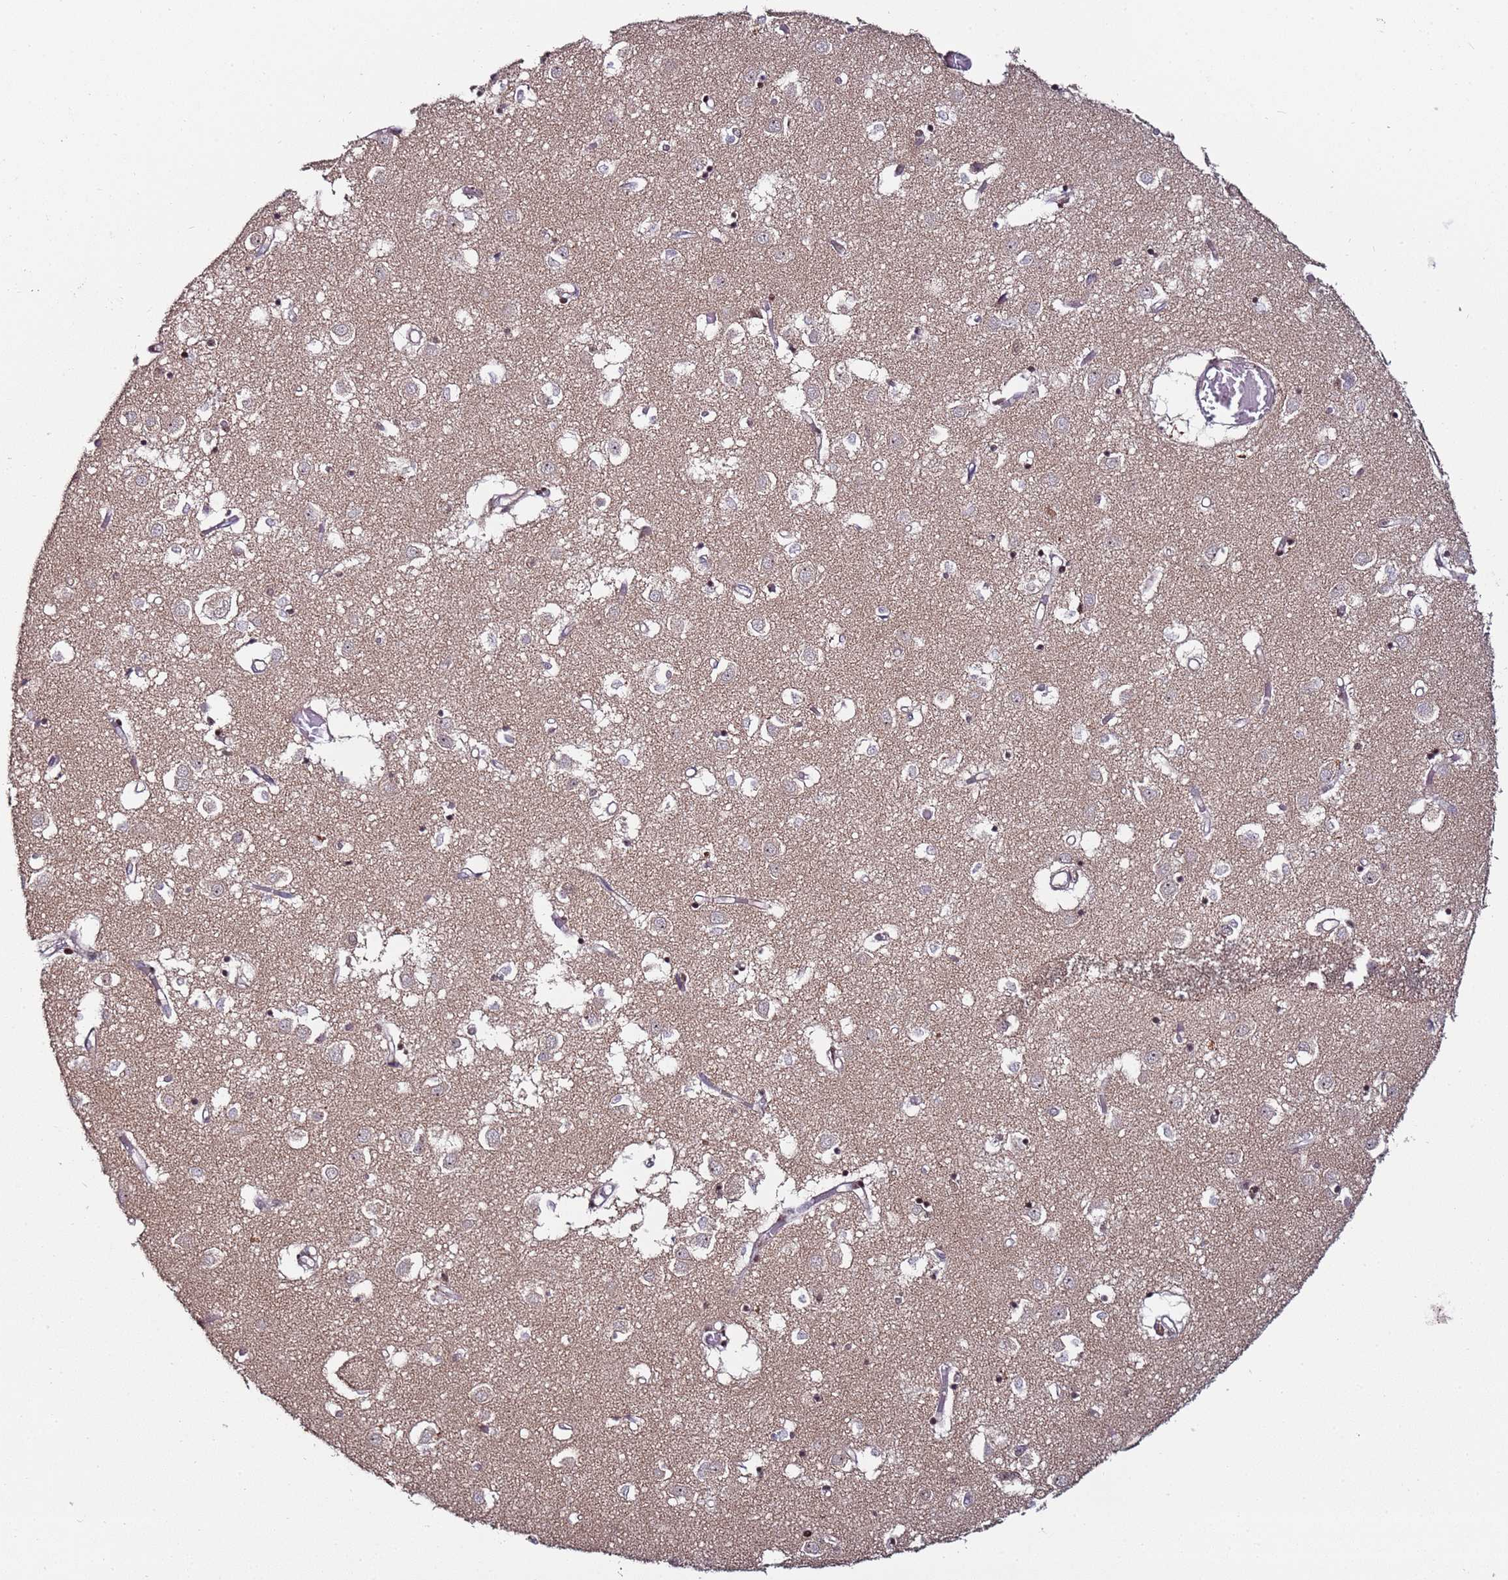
{"staining": {"intensity": "moderate", "quantity": "<25%", "location": "nuclear"}, "tissue": "caudate", "cell_type": "Glial cells", "image_type": "normal", "snomed": [{"axis": "morphology", "description": "Normal tissue, NOS"}, {"axis": "topography", "description": "Lateral ventricle wall"}], "caption": "Immunohistochemistry histopathology image of normal caudate: caudate stained using immunohistochemistry demonstrates low levels of moderate protein expression localized specifically in the nuclear of glial cells, appearing as a nuclear brown color.", "gene": "PPM1H", "patient": {"sex": "male", "age": 70}}